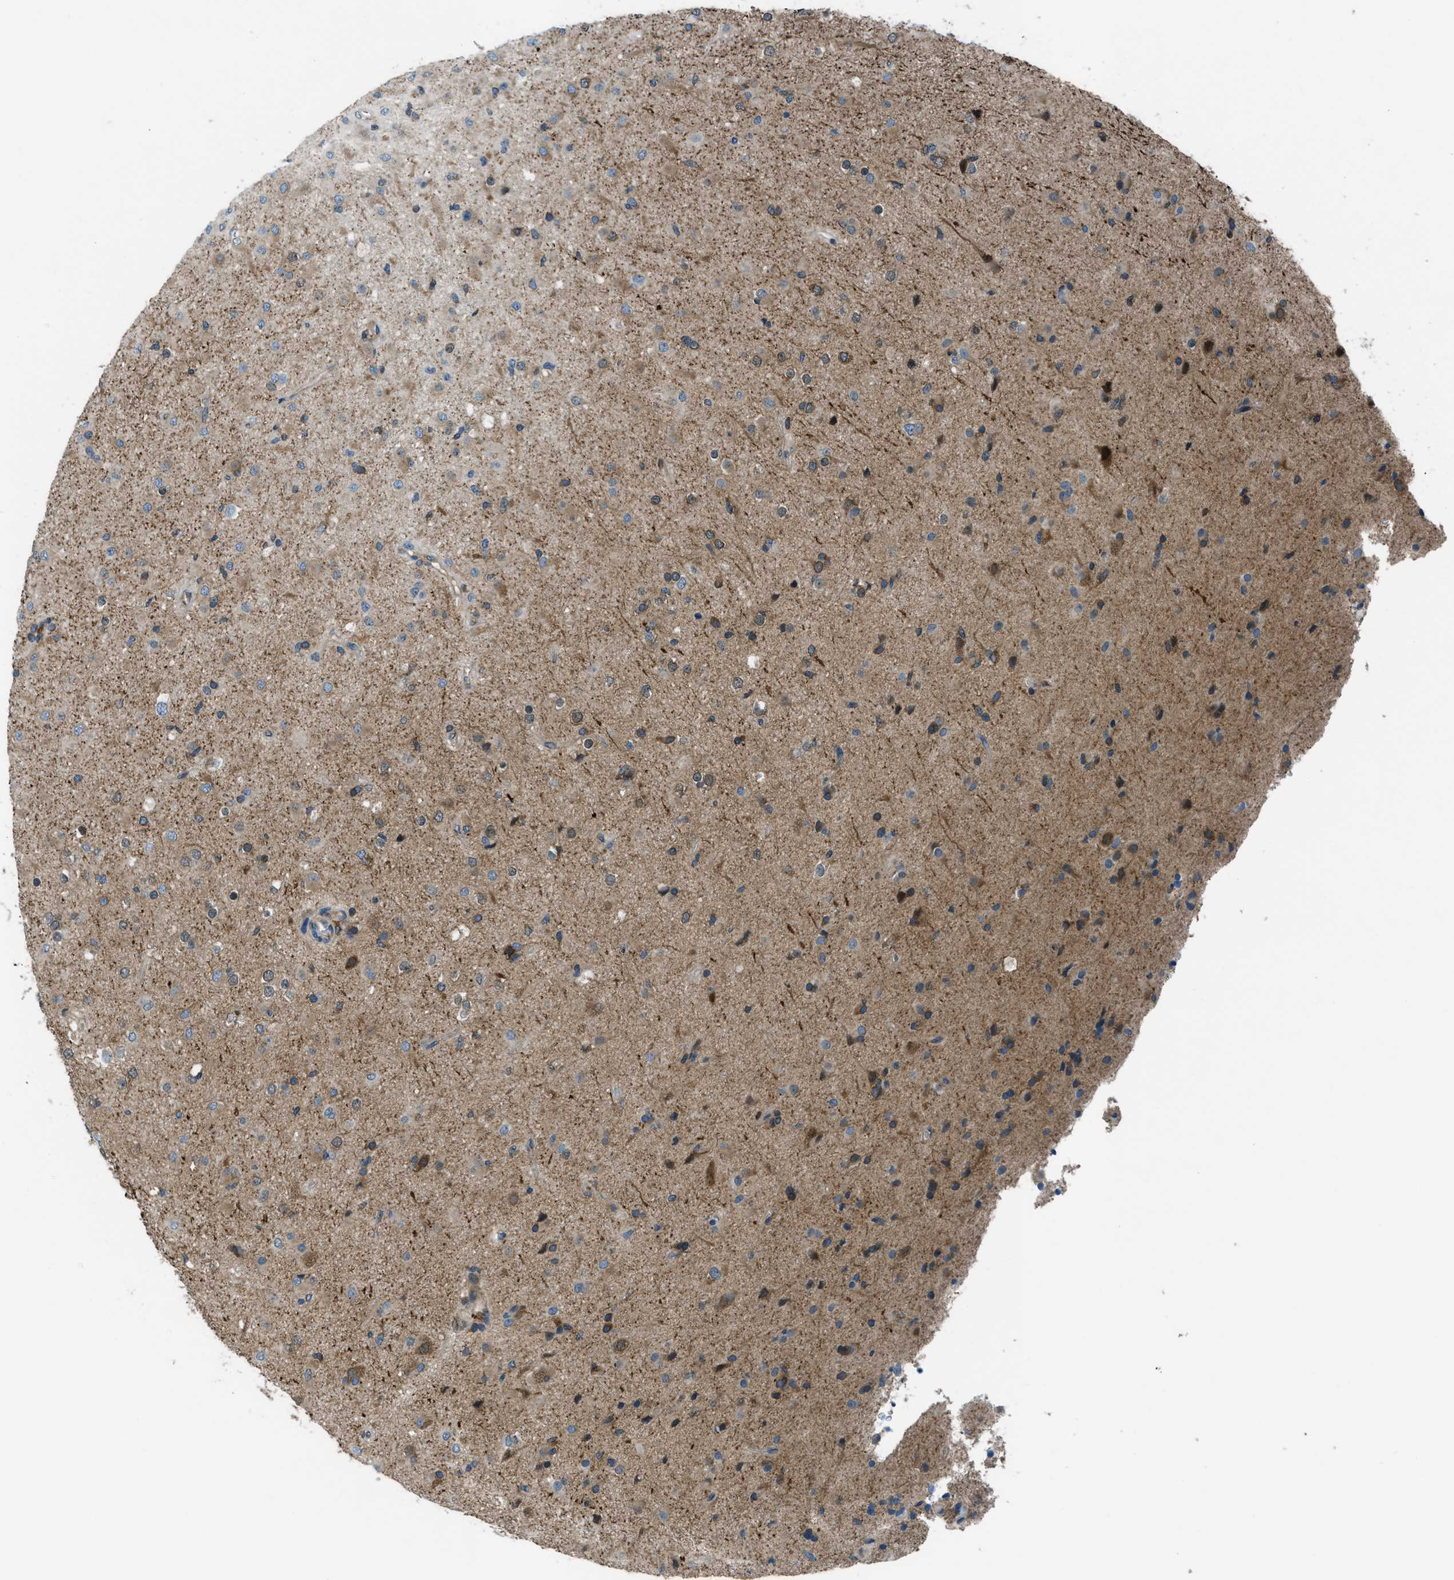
{"staining": {"intensity": "moderate", "quantity": "25%-75%", "location": "cytoplasmic/membranous"}, "tissue": "glioma", "cell_type": "Tumor cells", "image_type": "cancer", "snomed": [{"axis": "morphology", "description": "Glioma, malignant, Low grade"}, {"axis": "topography", "description": "Brain"}], "caption": "An immunohistochemistry (IHC) image of neoplastic tissue is shown. Protein staining in brown labels moderate cytoplasmic/membranous positivity in malignant glioma (low-grade) within tumor cells.", "gene": "ARFGAP2", "patient": {"sex": "male", "age": 65}}